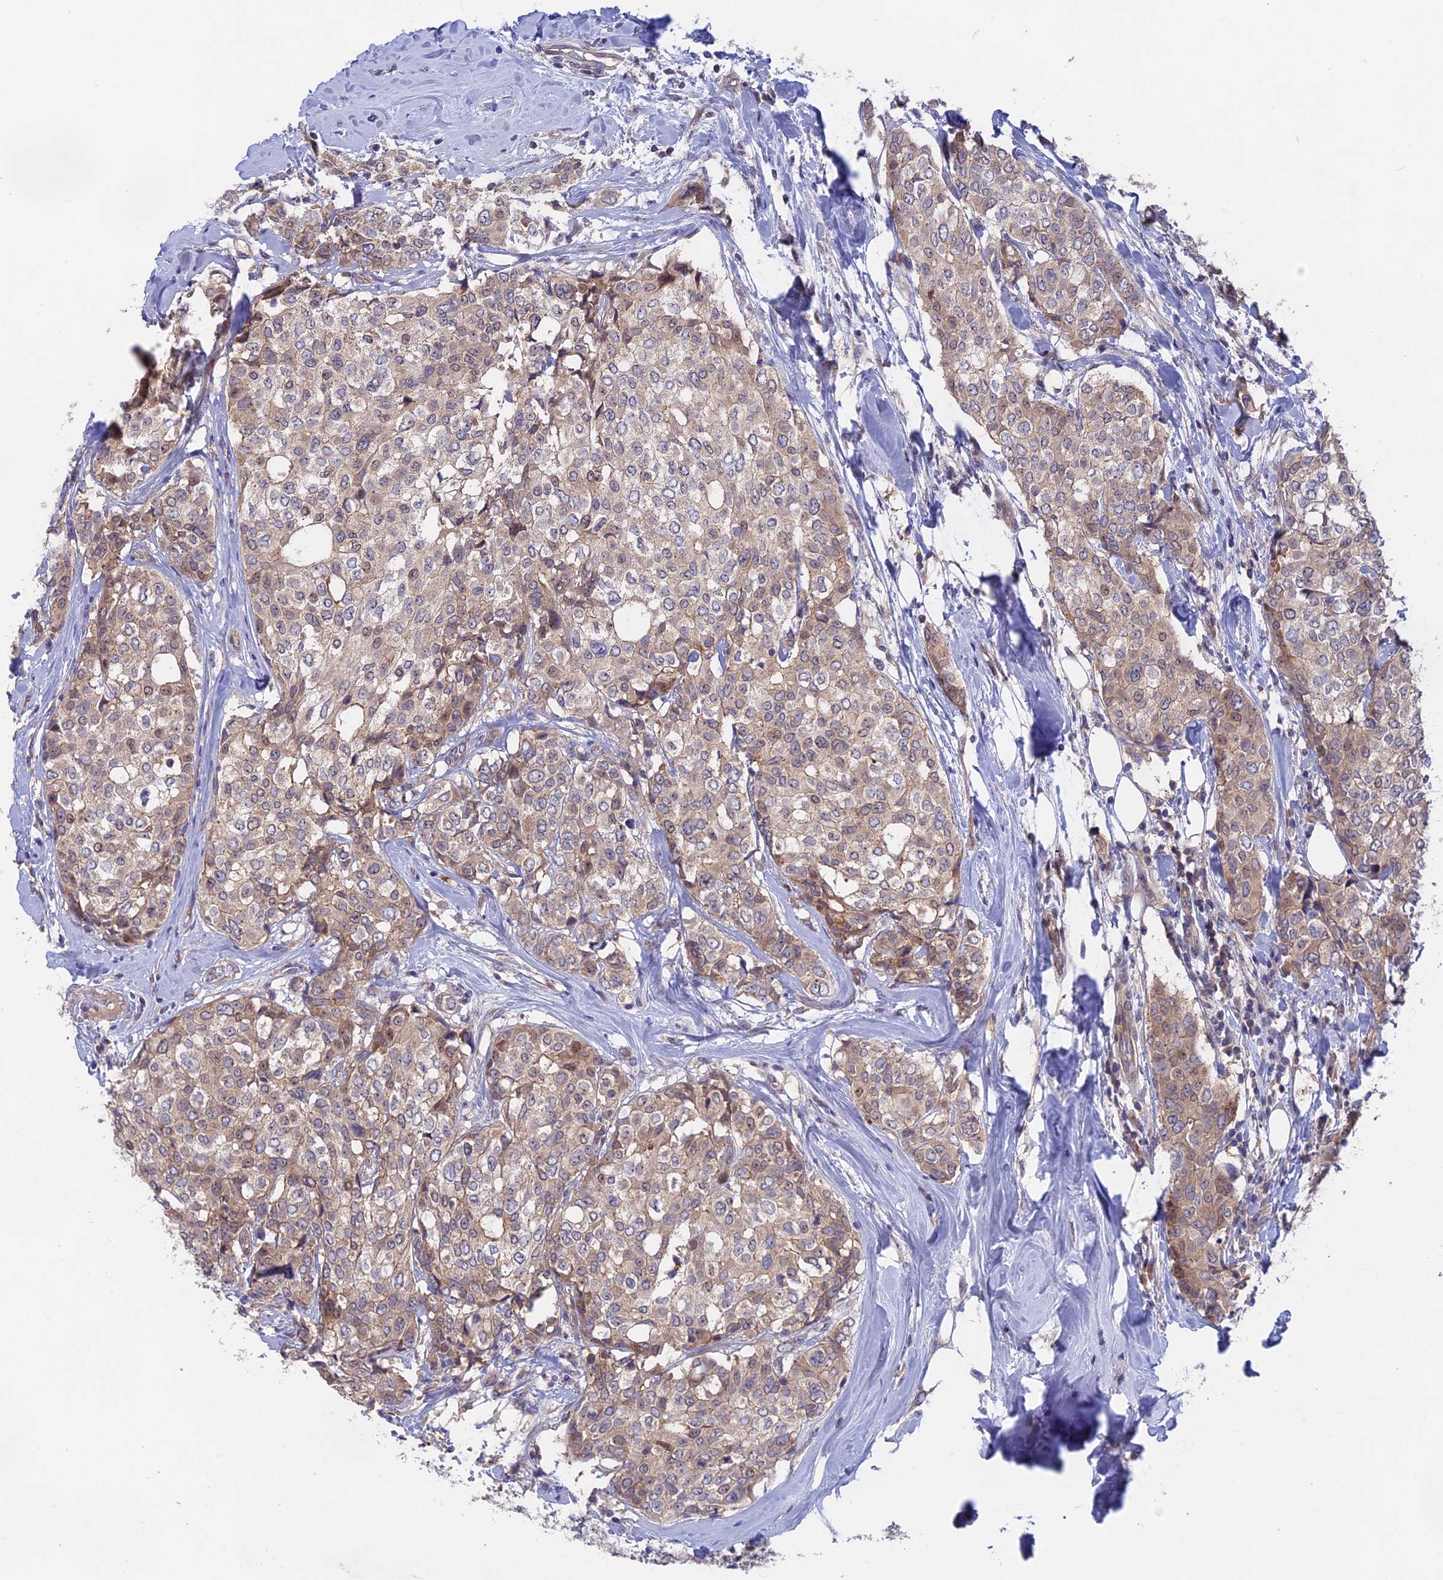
{"staining": {"intensity": "weak", "quantity": "25%-75%", "location": "cytoplasmic/membranous"}, "tissue": "breast cancer", "cell_type": "Tumor cells", "image_type": "cancer", "snomed": [{"axis": "morphology", "description": "Lobular carcinoma"}, {"axis": "topography", "description": "Breast"}], "caption": "This histopathology image exhibits lobular carcinoma (breast) stained with IHC to label a protein in brown. The cytoplasmic/membranous of tumor cells show weak positivity for the protein. Nuclei are counter-stained blue.", "gene": "TENT4B", "patient": {"sex": "female", "age": 51}}